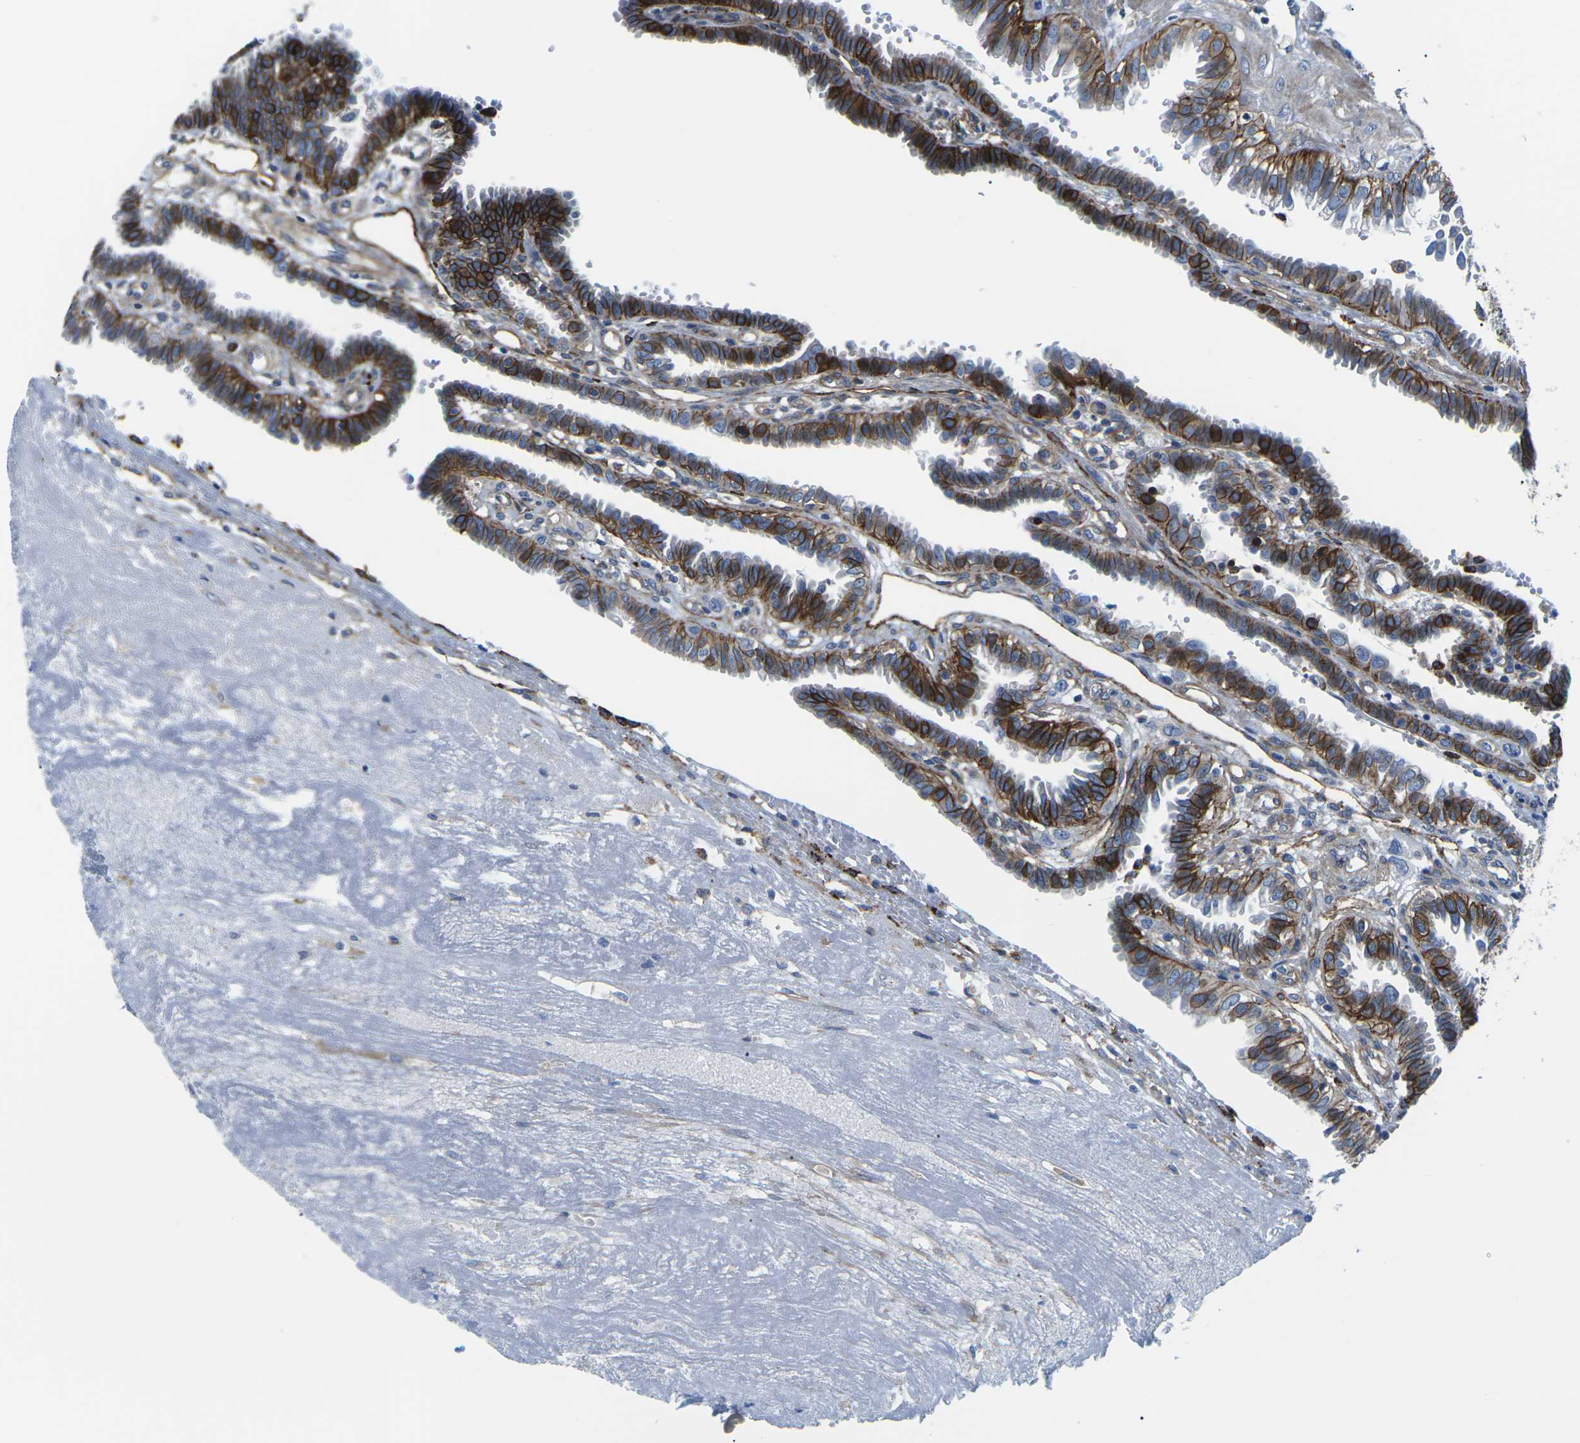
{"staining": {"intensity": "strong", "quantity": ">75%", "location": "cytoplasmic/membranous"}, "tissue": "fallopian tube", "cell_type": "Glandular cells", "image_type": "normal", "snomed": [{"axis": "morphology", "description": "Normal tissue, NOS"}, {"axis": "topography", "description": "Fallopian tube"}, {"axis": "topography", "description": "Placenta"}], "caption": "IHC of normal fallopian tube exhibits high levels of strong cytoplasmic/membranous expression in about >75% of glandular cells. (DAB (3,3'-diaminobenzidine) IHC, brown staining for protein, blue staining for nuclei).", "gene": "DLG1", "patient": {"sex": "female", "age": 34}}